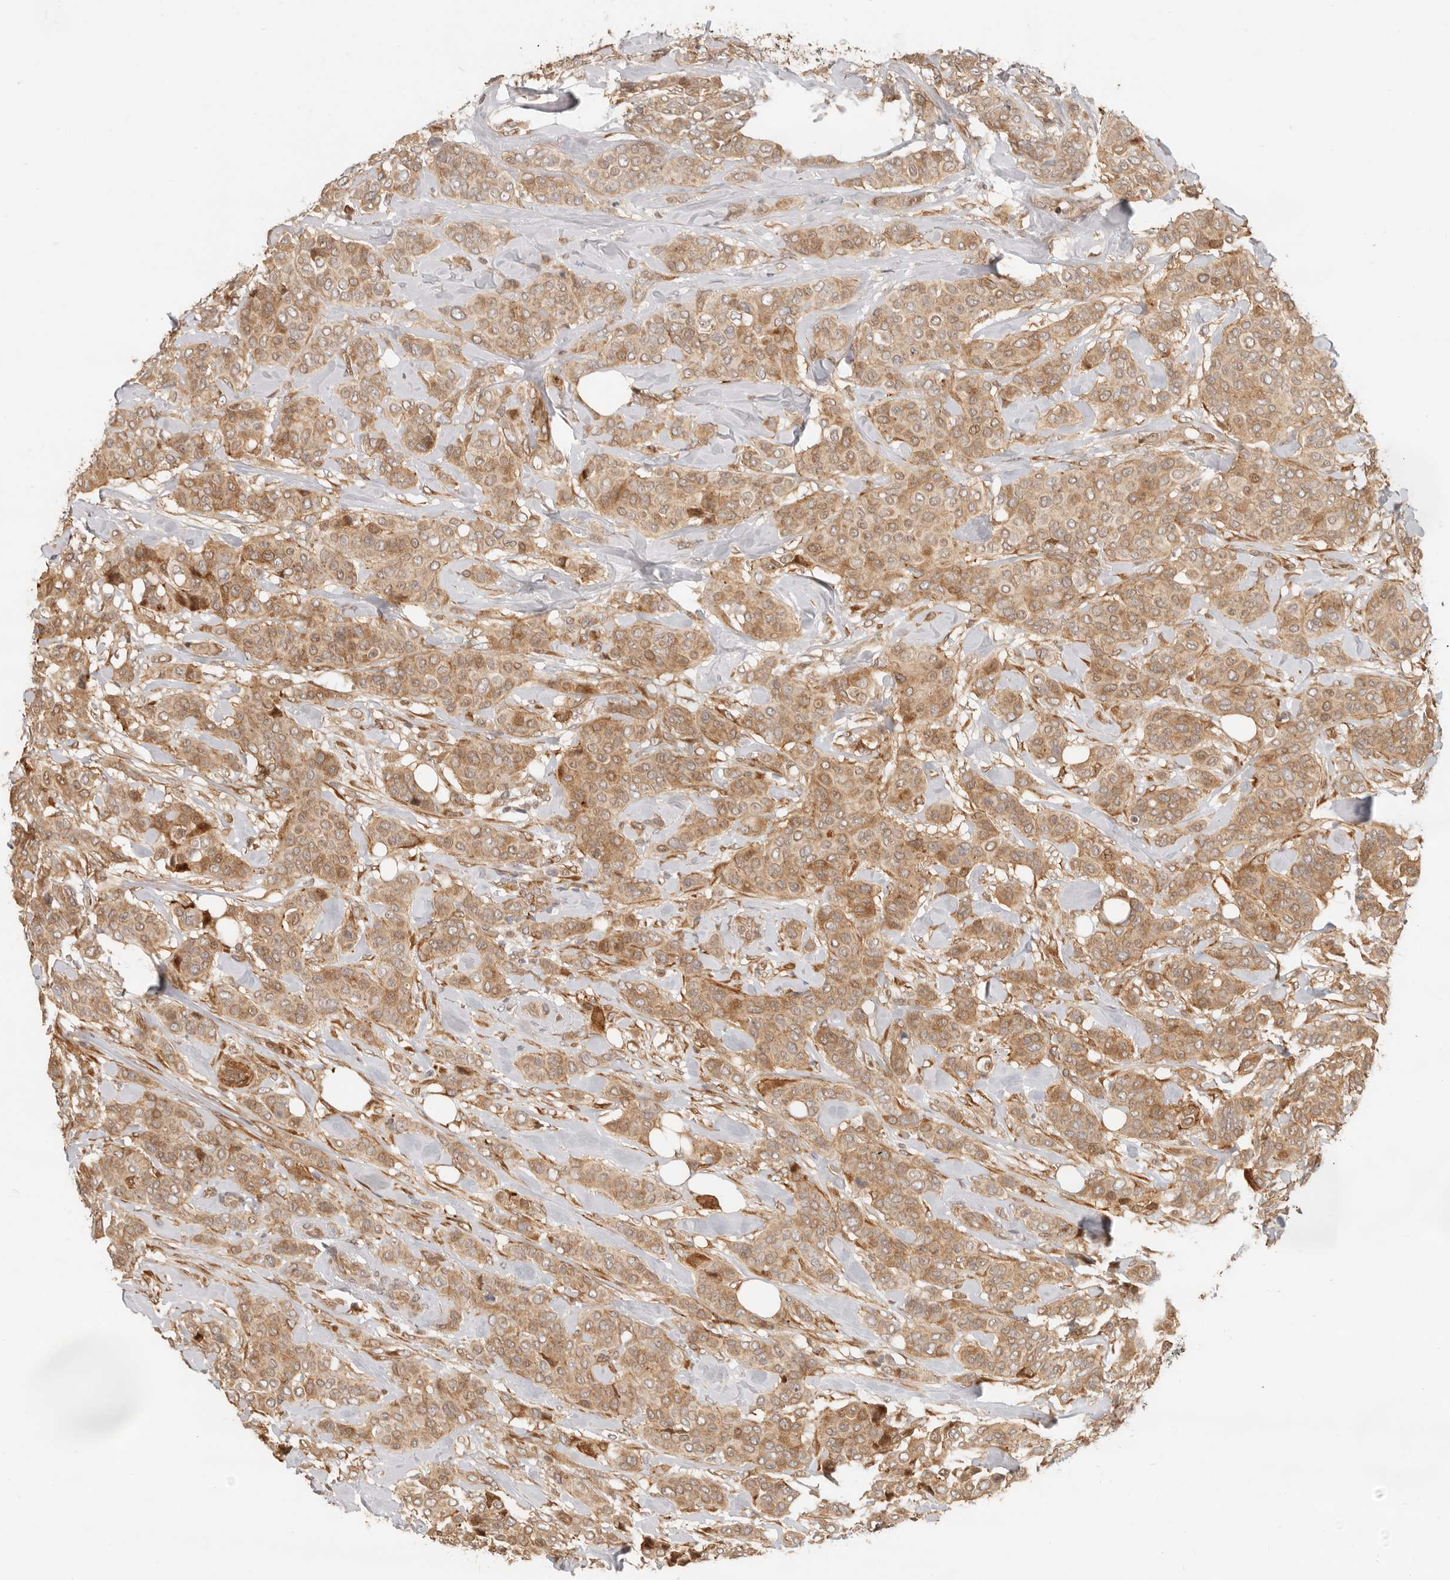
{"staining": {"intensity": "moderate", "quantity": ">75%", "location": "cytoplasmic/membranous"}, "tissue": "breast cancer", "cell_type": "Tumor cells", "image_type": "cancer", "snomed": [{"axis": "morphology", "description": "Lobular carcinoma"}, {"axis": "topography", "description": "Breast"}], "caption": "There is medium levels of moderate cytoplasmic/membranous positivity in tumor cells of breast cancer, as demonstrated by immunohistochemical staining (brown color).", "gene": "TUFT1", "patient": {"sex": "female", "age": 51}}